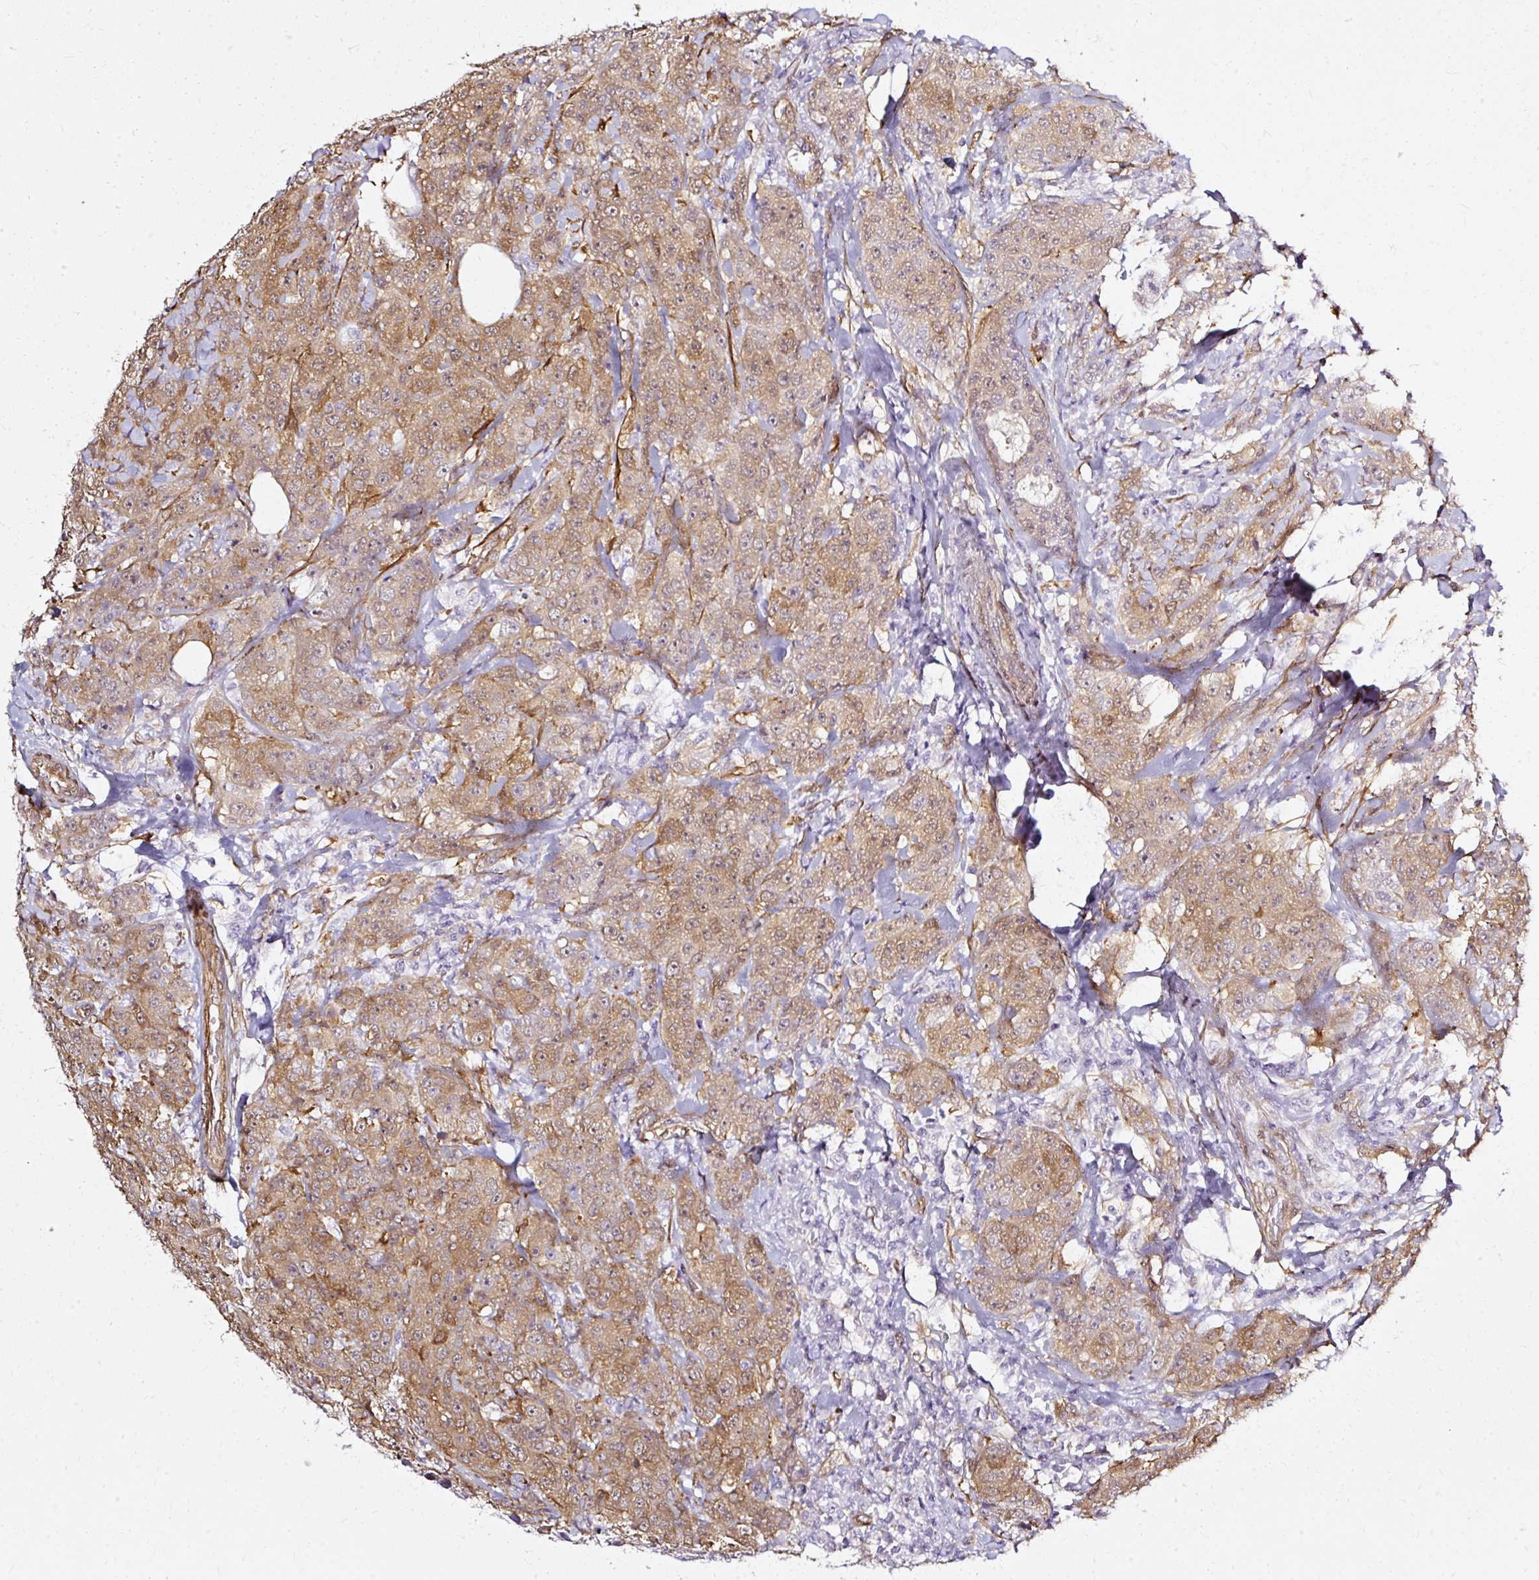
{"staining": {"intensity": "moderate", "quantity": "25%-75%", "location": "cytoplasmic/membranous"}, "tissue": "breast cancer", "cell_type": "Tumor cells", "image_type": "cancer", "snomed": [{"axis": "morphology", "description": "Duct carcinoma"}, {"axis": "topography", "description": "Breast"}], "caption": "Brown immunohistochemical staining in human breast cancer reveals moderate cytoplasmic/membranous staining in approximately 25%-75% of tumor cells. The staining is performed using DAB brown chromogen to label protein expression. The nuclei are counter-stained blue using hematoxylin.", "gene": "CNN3", "patient": {"sex": "female", "age": 43}}